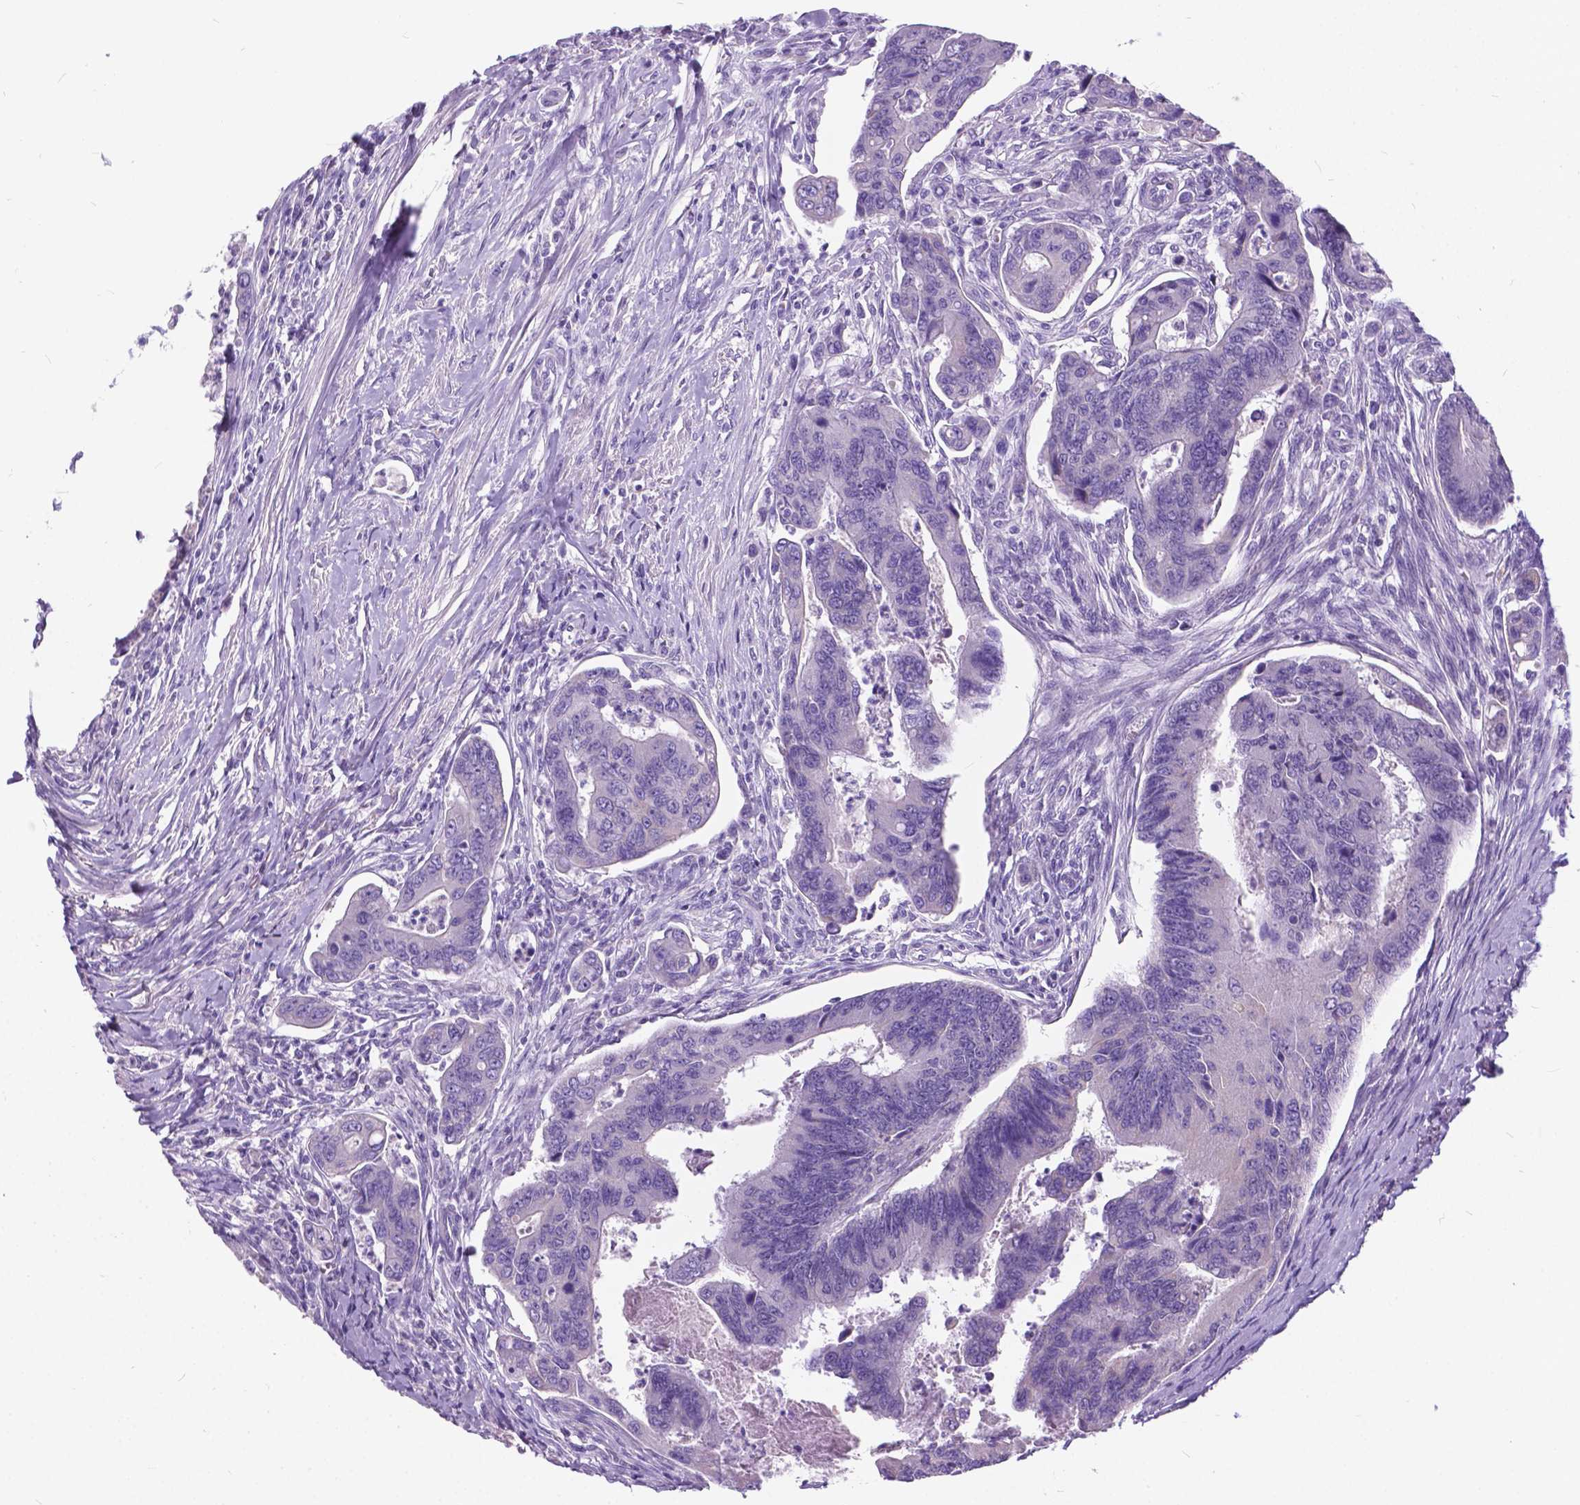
{"staining": {"intensity": "negative", "quantity": "none", "location": "none"}, "tissue": "colorectal cancer", "cell_type": "Tumor cells", "image_type": "cancer", "snomed": [{"axis": "morphology", "description": "Adenocarcinoma, NOS"}, {"axis": "topography", "description": "Colon"}], "caption": "This micrograph is of colorectal cancer (adenocarcinoma) stained with IHC to label a protein in brown with the nuclei are counter-stained blue. There is no positivity in tumor cells.", "gene": "BSND", "patient": {"sex": "female", "age": 67}}